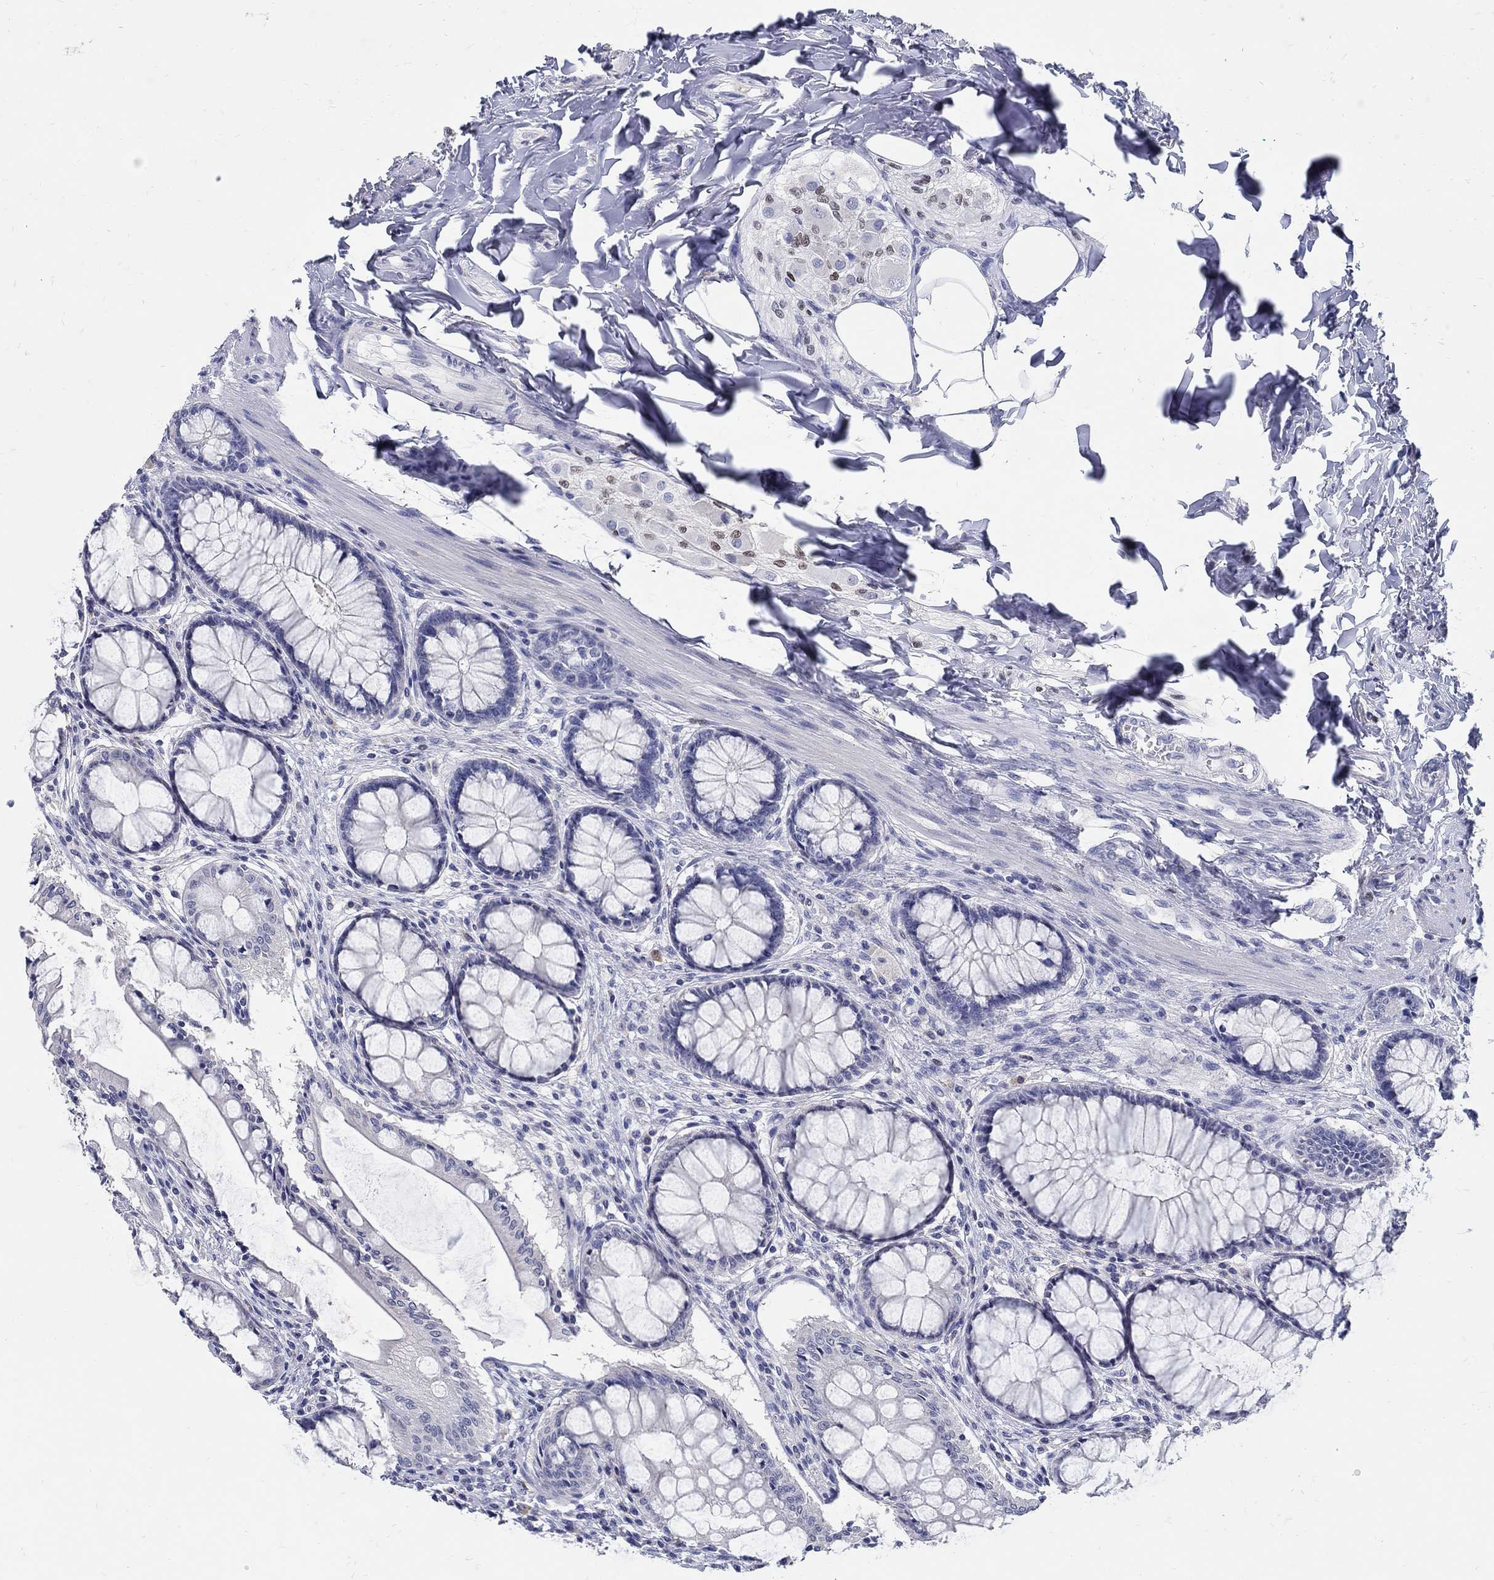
{"staining": {"intensity": "negative", "quantity": "none", "location": "none"}, "tissue": "colon", "cell_type": "Endothelial cells", "image_type": "normal", "snomed": [{"axis": "morphology", "description": "Normal tissue, NOS"}, {"axis": "topography", "description": "Colon"}], "caption": "This histopathology image is of normal colon stained with immunohistochemistry to label a protein in brown with the nuclei are counter-stained blue. There is no staining in endothelial cells. Brightfield microscopy of immunohistochemistry (IHC) stained with DAB (3,3'-diaminobenzidine) (brown) and hematoxylin (blue), captured at high magnification.", "gene": "SOX2", "patient": {"sex": "female", "age": 65}}